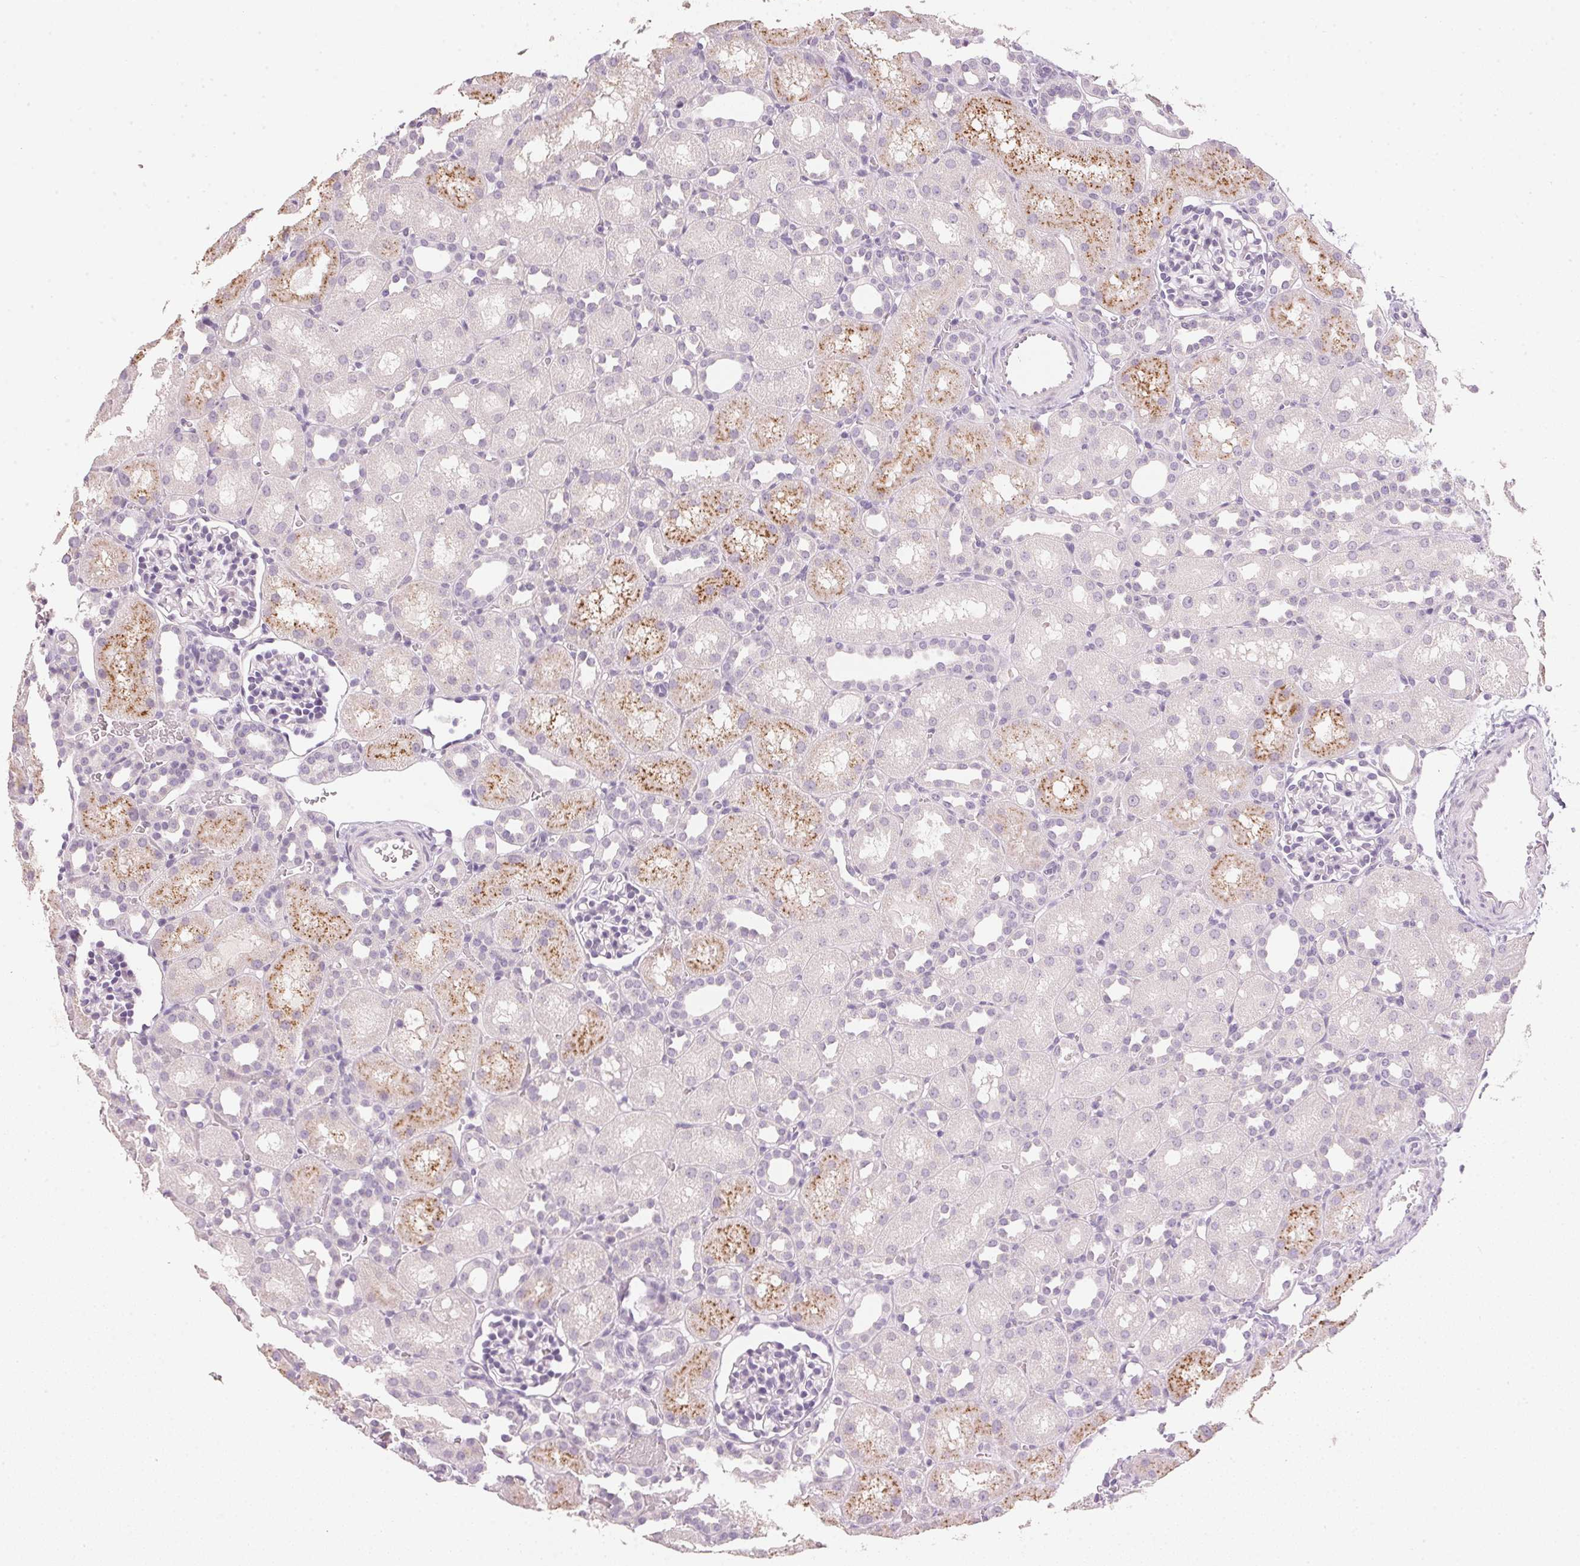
{"staining": {"intensity": "negative", "quantity": "none", "location": "none"}, "tissue": "kidney", "cell_type": "Cells in glomeruli", "image_type": "normal", "snomed": [{"axis": "morphology", "description": "Normal tissue, NOS"}, {"axis": "topography", "description": "Kidney"}], "caption": "This micrograph is of unremarkable kidney stained with IHC to label a protein in brown with the nuclei are counter-stained blue. There is no expression in cells in glomeruli.", "gene": "IGFBP1", "patient": {"sex": "male", "age": 1}}